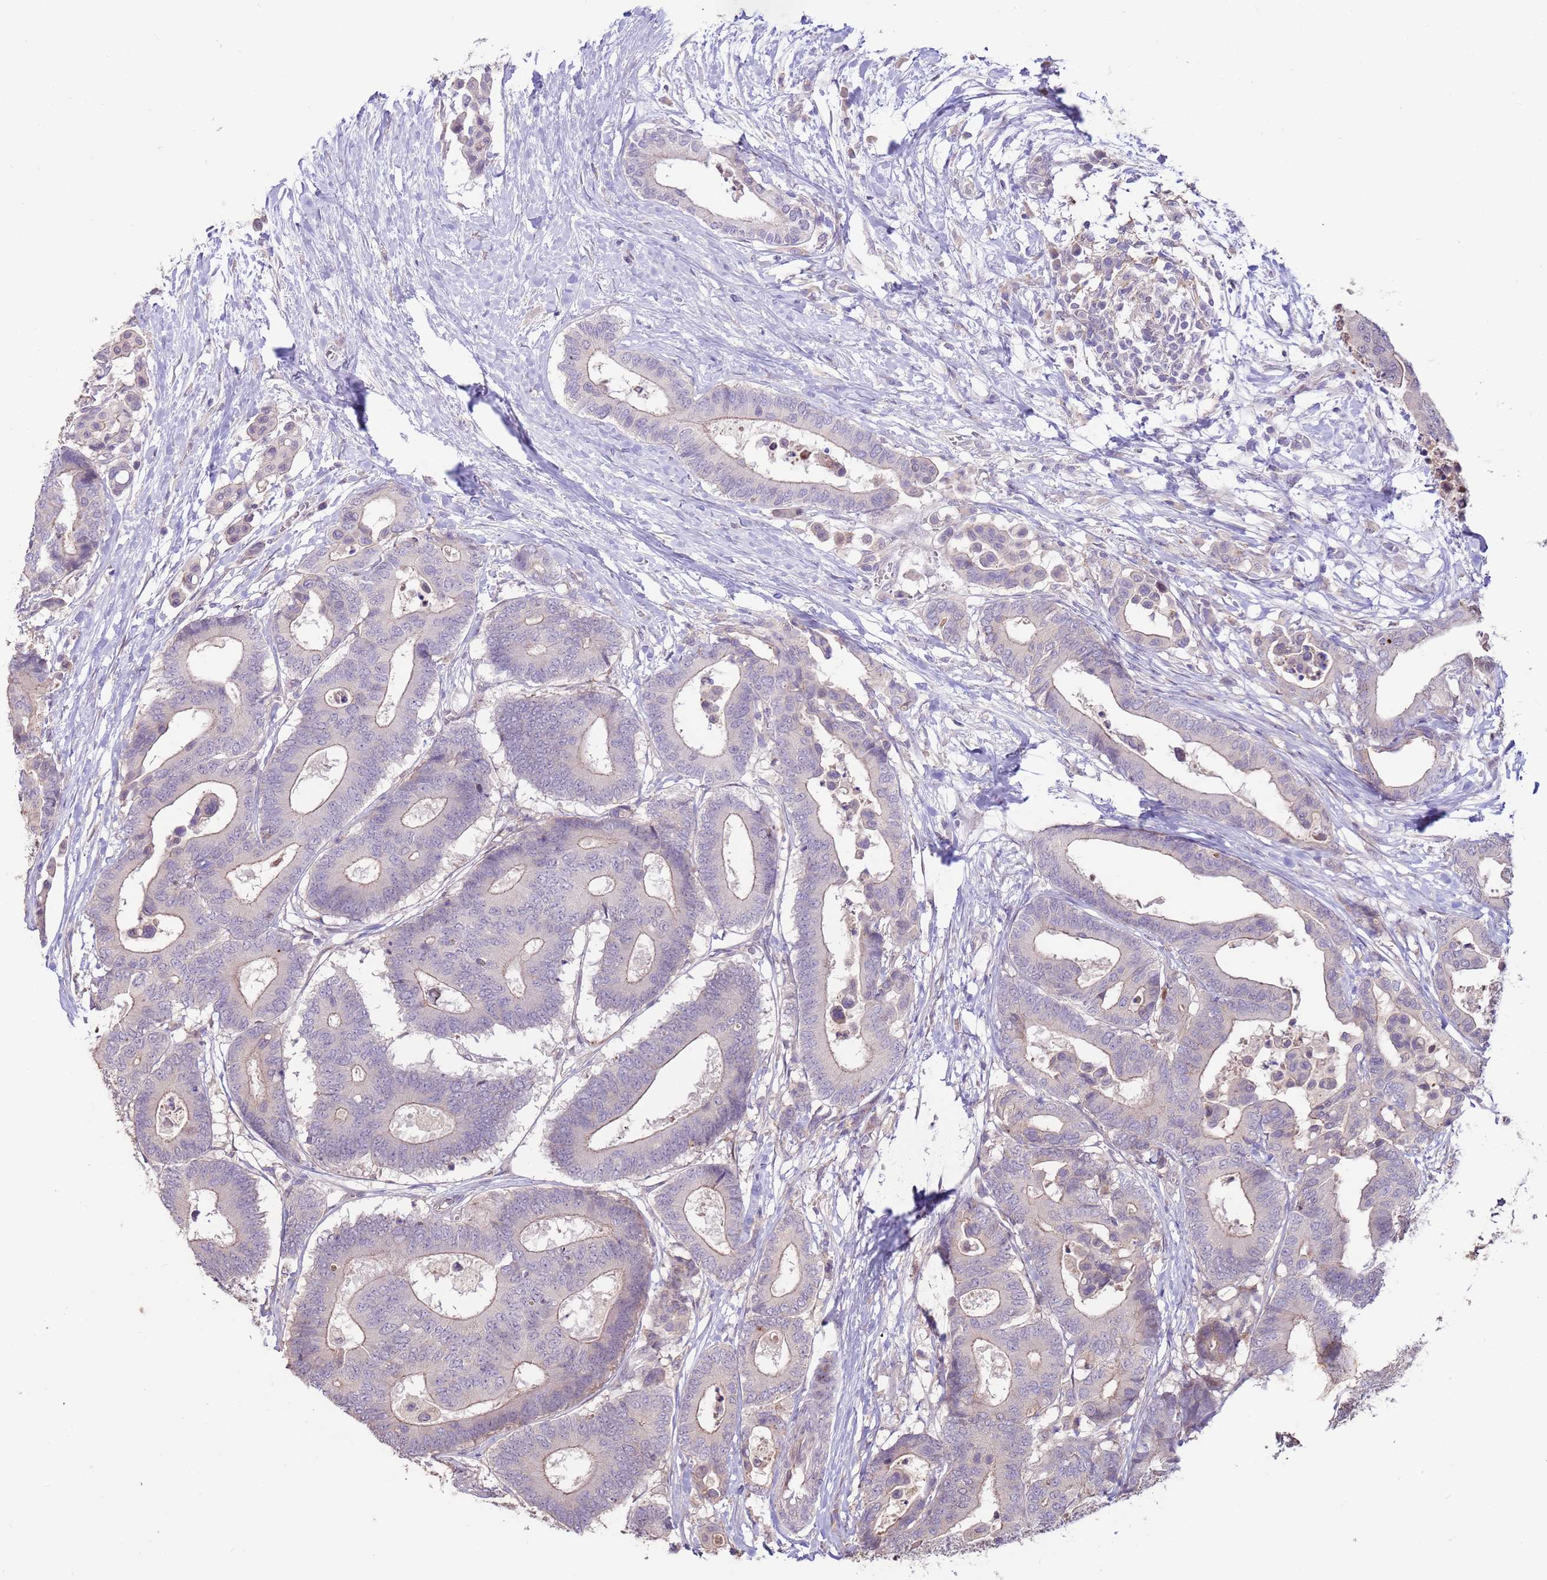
{"staining": {"intensity": "negative", "quantity": "none", "location": "none"}, "tissue": "colorectal cancer", "cell_type": "Tumor cells", "image_type": "cancer", "snomed": [{"axis": "morphology", "description": "Normal tissue, NOS"}, {"axis": "morphology", "description": "Adenocarcinoma, NOS"}, {"axis": "topography", "description": "Colon"}], "caption": "High power microscopy photomicrograph of an IHC photomicrograph of adenocarcinoma (colorectal), revealing no significant positivity in tumor cells.", "gene": "LGI4", "patient": {"sex": "male", "age": 82}}